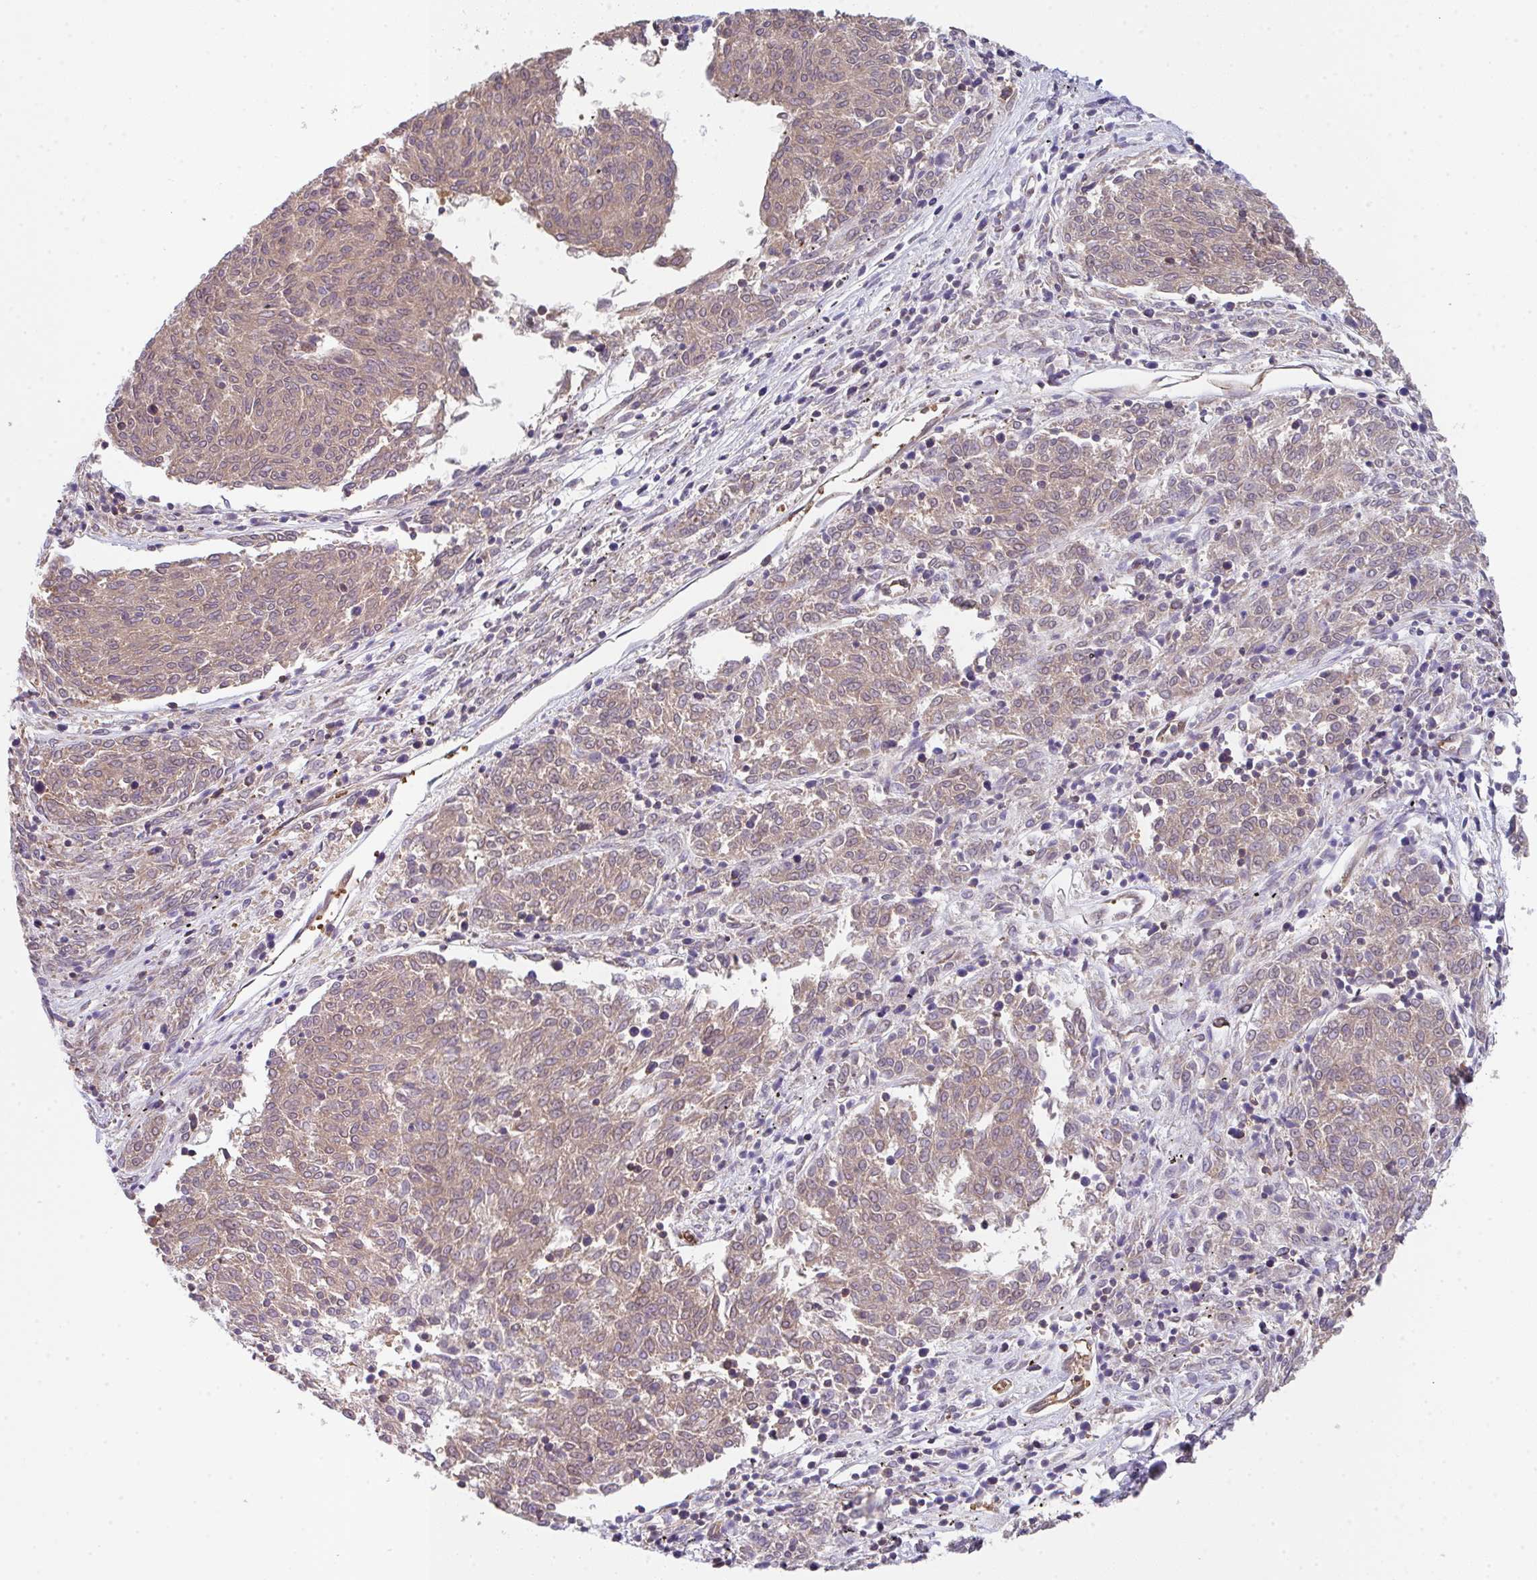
{"staining": {"intensity": "weak", "quantity": ">75%", "location": "cytoplasmic/membranous"}, "tissue": "melanoma", "cell_type": "Tumor cells", "image_type": "cancer", "snomed": [{"axis": "morphology", "description": "Malignant melanoma, NOS"}, {"axis": "topography", "description": "Skin"}], "caption": "Human melanoma stained for a protein (brown) reveals weak cytoplasmic/membranous positive positivity in about >75% of tumor cells.", "gene": "TMEM229A", "patient": {"sex": "female", "age": 72}}